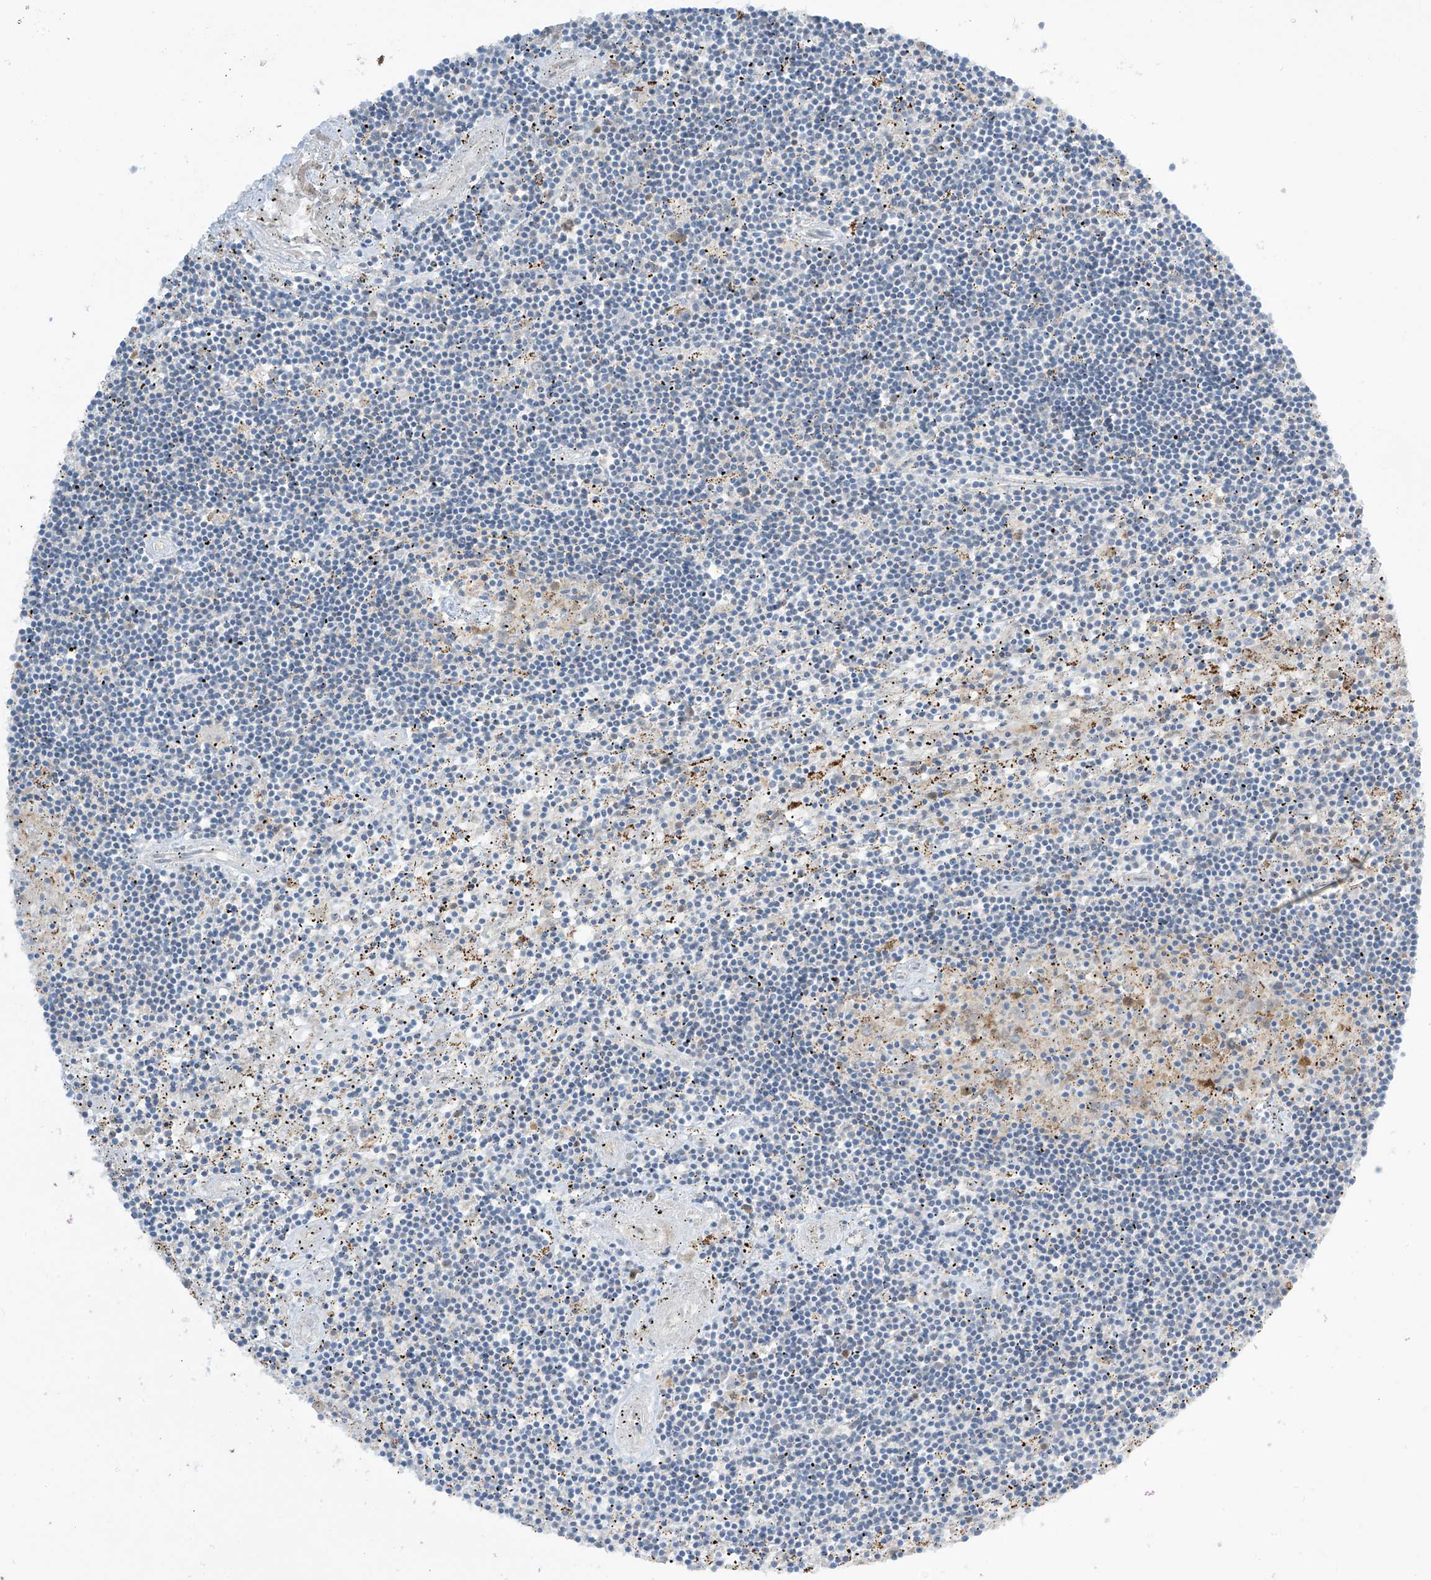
{"staining": {"intensity": "negative", "quantity": "none", "location": "none"}, "tissue": "lymphoma", "cell_type": "Tumor cells", "image_type": "cancer", "snomed": [{"axis": "morphology", "description": "Malignant lymphoma, non-Hodgkin's type, Low grade"}, {"axis": "topography", "description": "Spleen"}], "caption": "IHC histopathology image of neoplastic tissue: human lymphoma stained with DAB (3,3'-diaminobenzidine) shows no significant protein staining in tumor cells.", "gene": "PM20D2", "patient": {"sex": "male", "age": 76}}